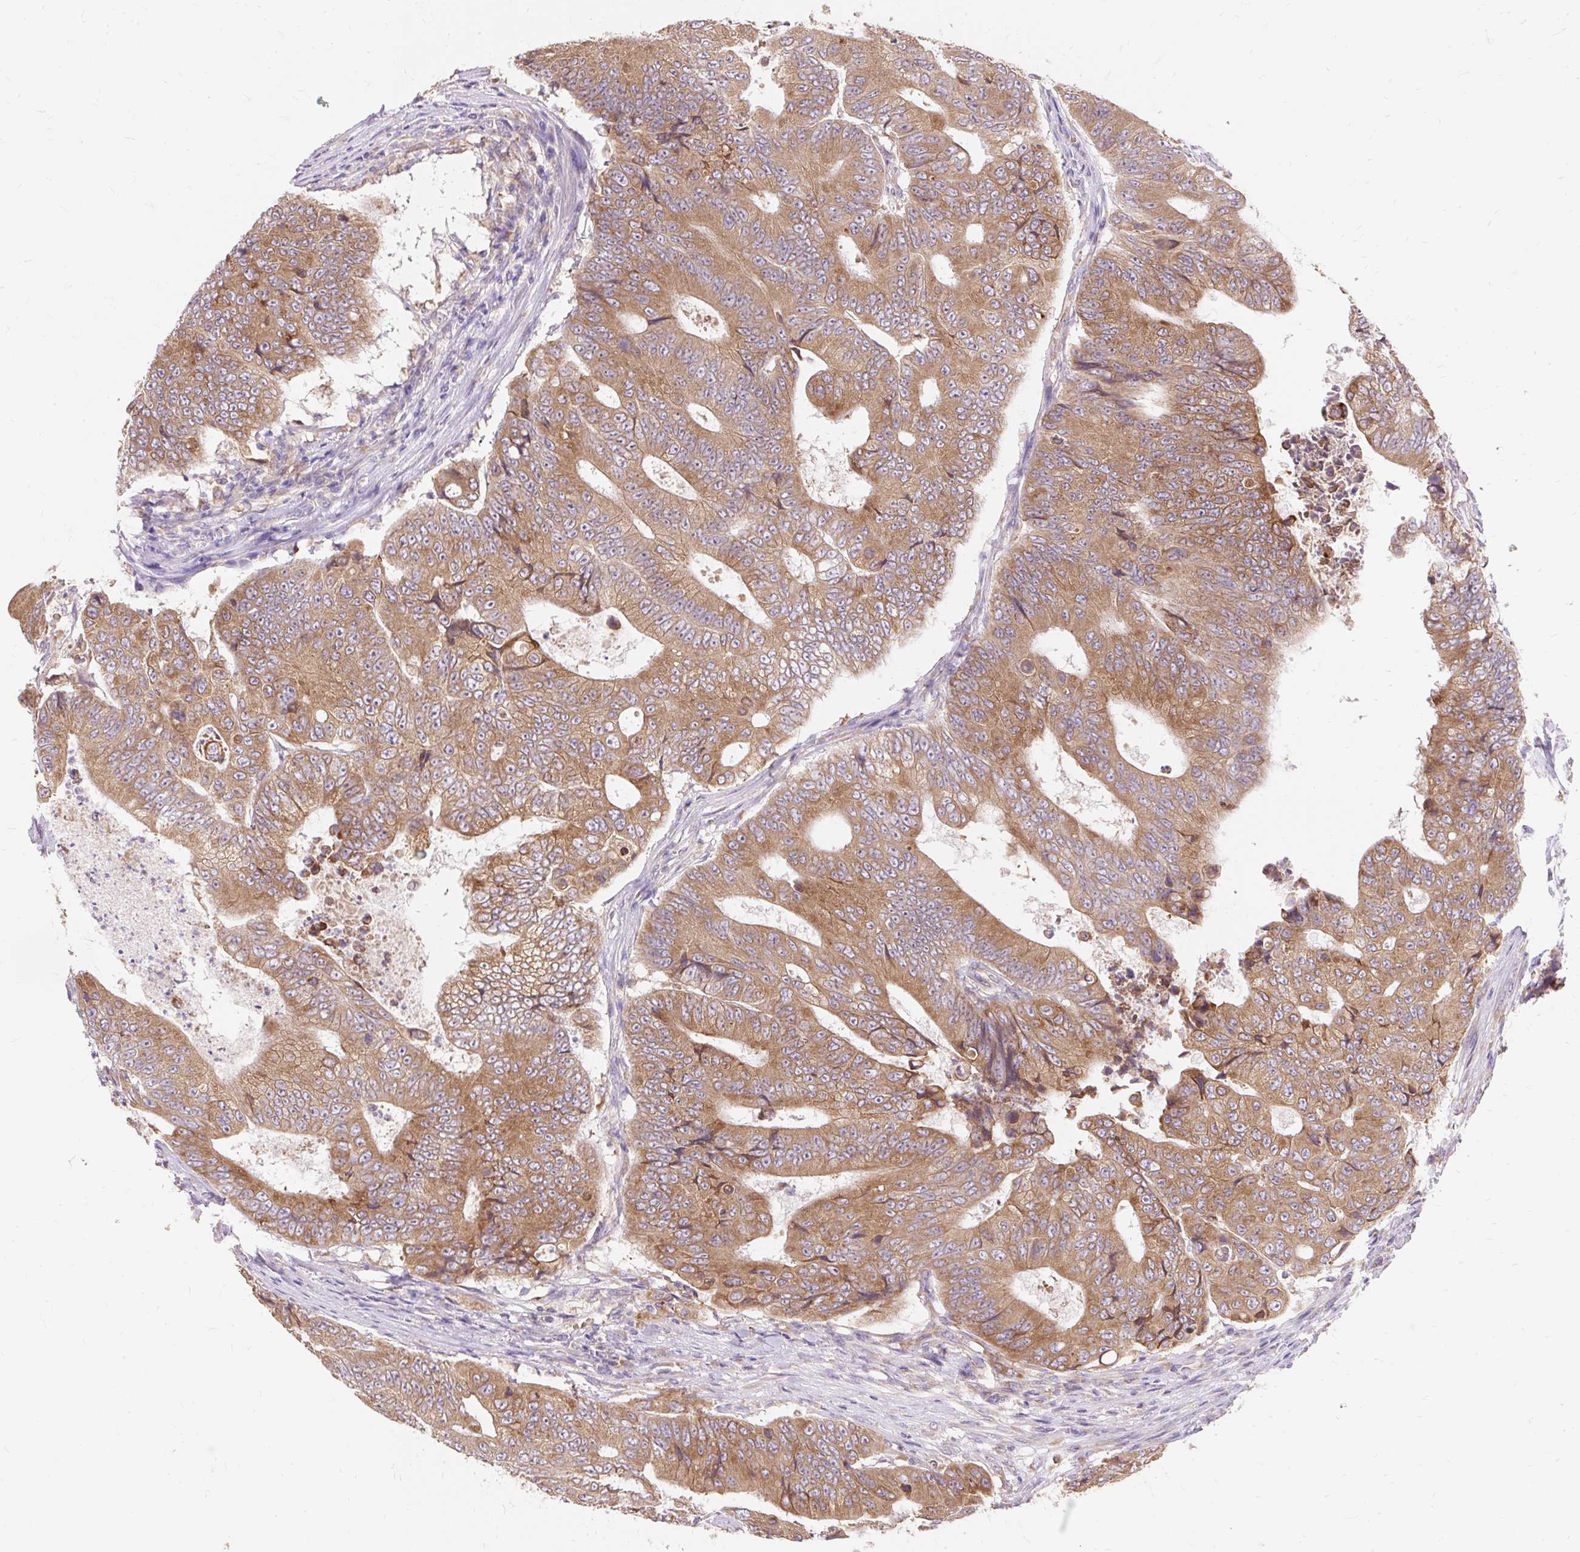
{"staining": {"intensity": "moderate", "quantity": ">75%", "location": "cytoplasmic/membranous"}, "tissue": "colorectal cancer", "cell_type": "Tumor cells", "image_type": "cancer", "snomed": [{"axis": "morphology", "description": "Adenocarcinoma, NOS"}, {"axis": "topography", "description": "Colon"}], "caption": "Moderate cytoplasmic/membranous protein staining is seen in about >75% of tumor cells in colorectal cancer.", "gene": "SEC63", "patient": {"sex": "female", "age": 48}}